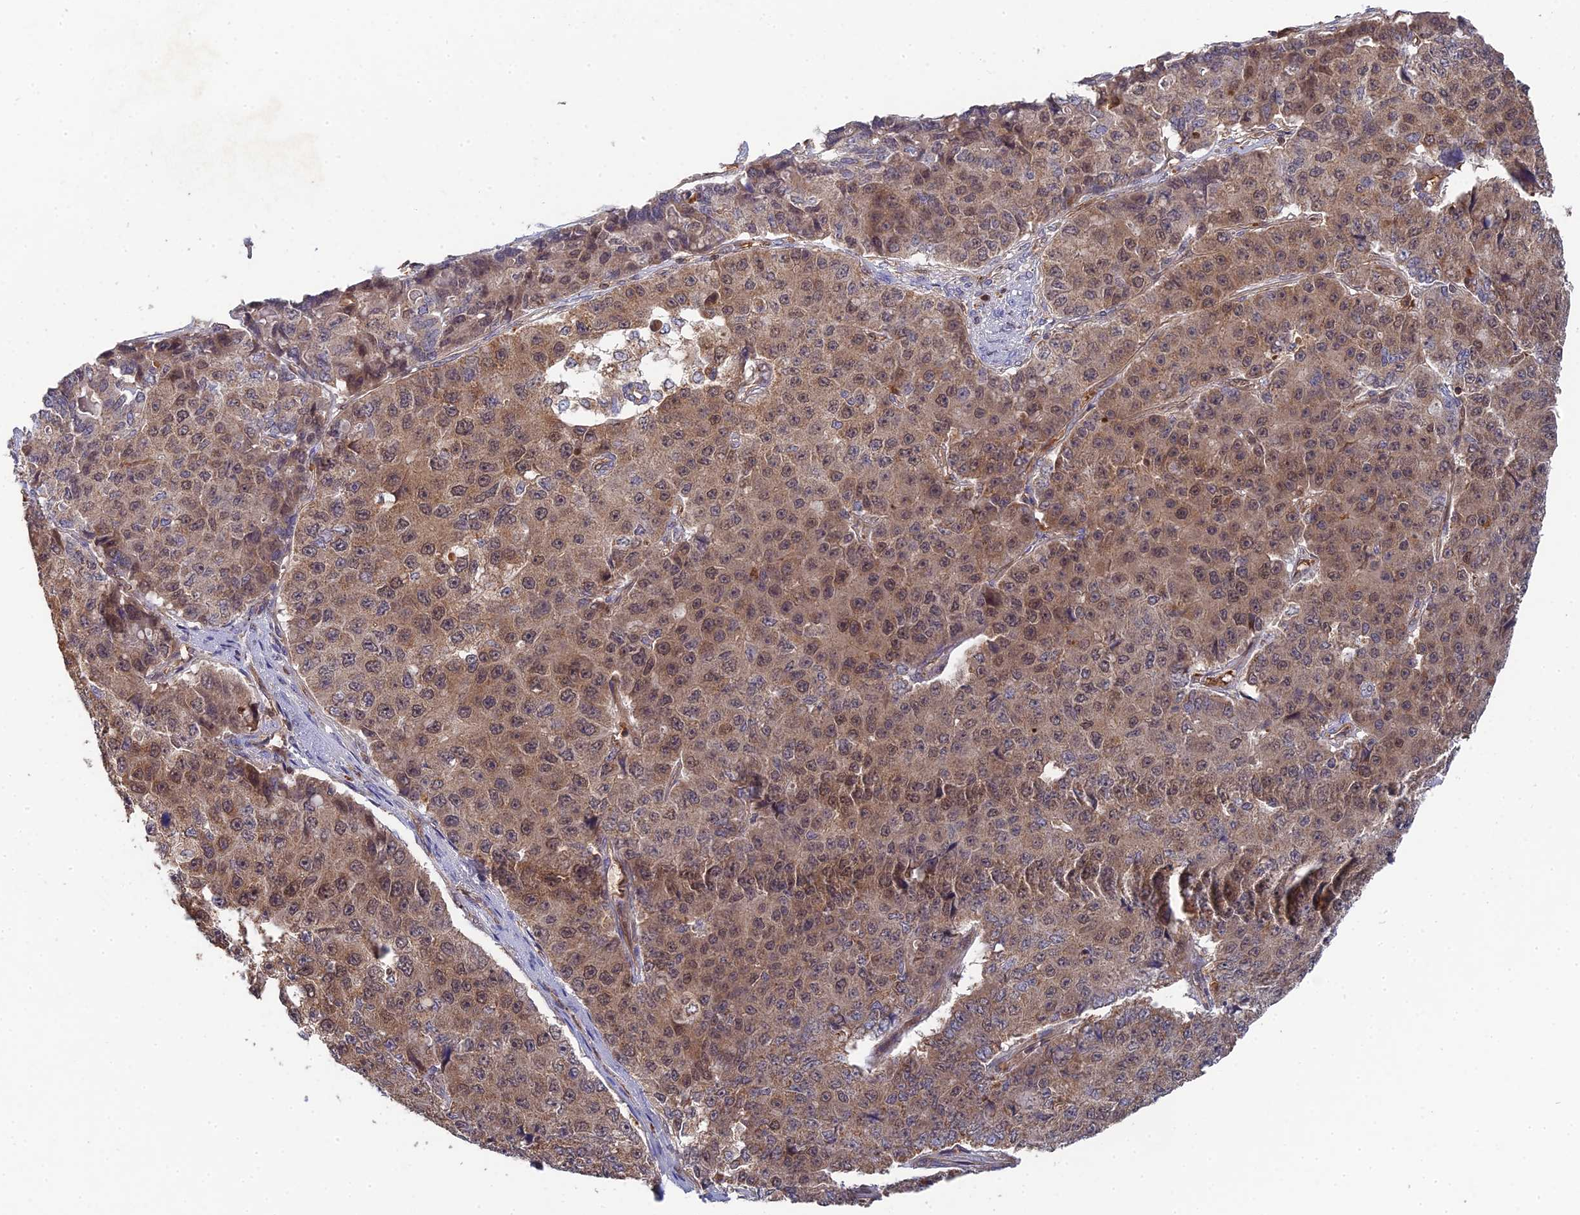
{"staining": {"intensity": "moderate", "quantity": ">75%", "location": "cytoplasmic/membranous,nuclear"}, "tissue": "pancreatic cancer", "cell_type": "Tumor cells", "image_type": "cancer", "snomed": [{"axis": "morphology", "description": "Adenocarcinoma, NOS"}, {"axis": "topography", "description": "Pancreas"}], "caption": "Moderate cytoplasmic/membranous and nuclear protein expression is present in approximately >75% of tumor cells in pancreatic cancer (adenocarcinoma). (DAB IHC, brown staining for protein, blue staining for nuclei).", "gene": "RPIA", "patient": {"sex": "male", "age": 50}}